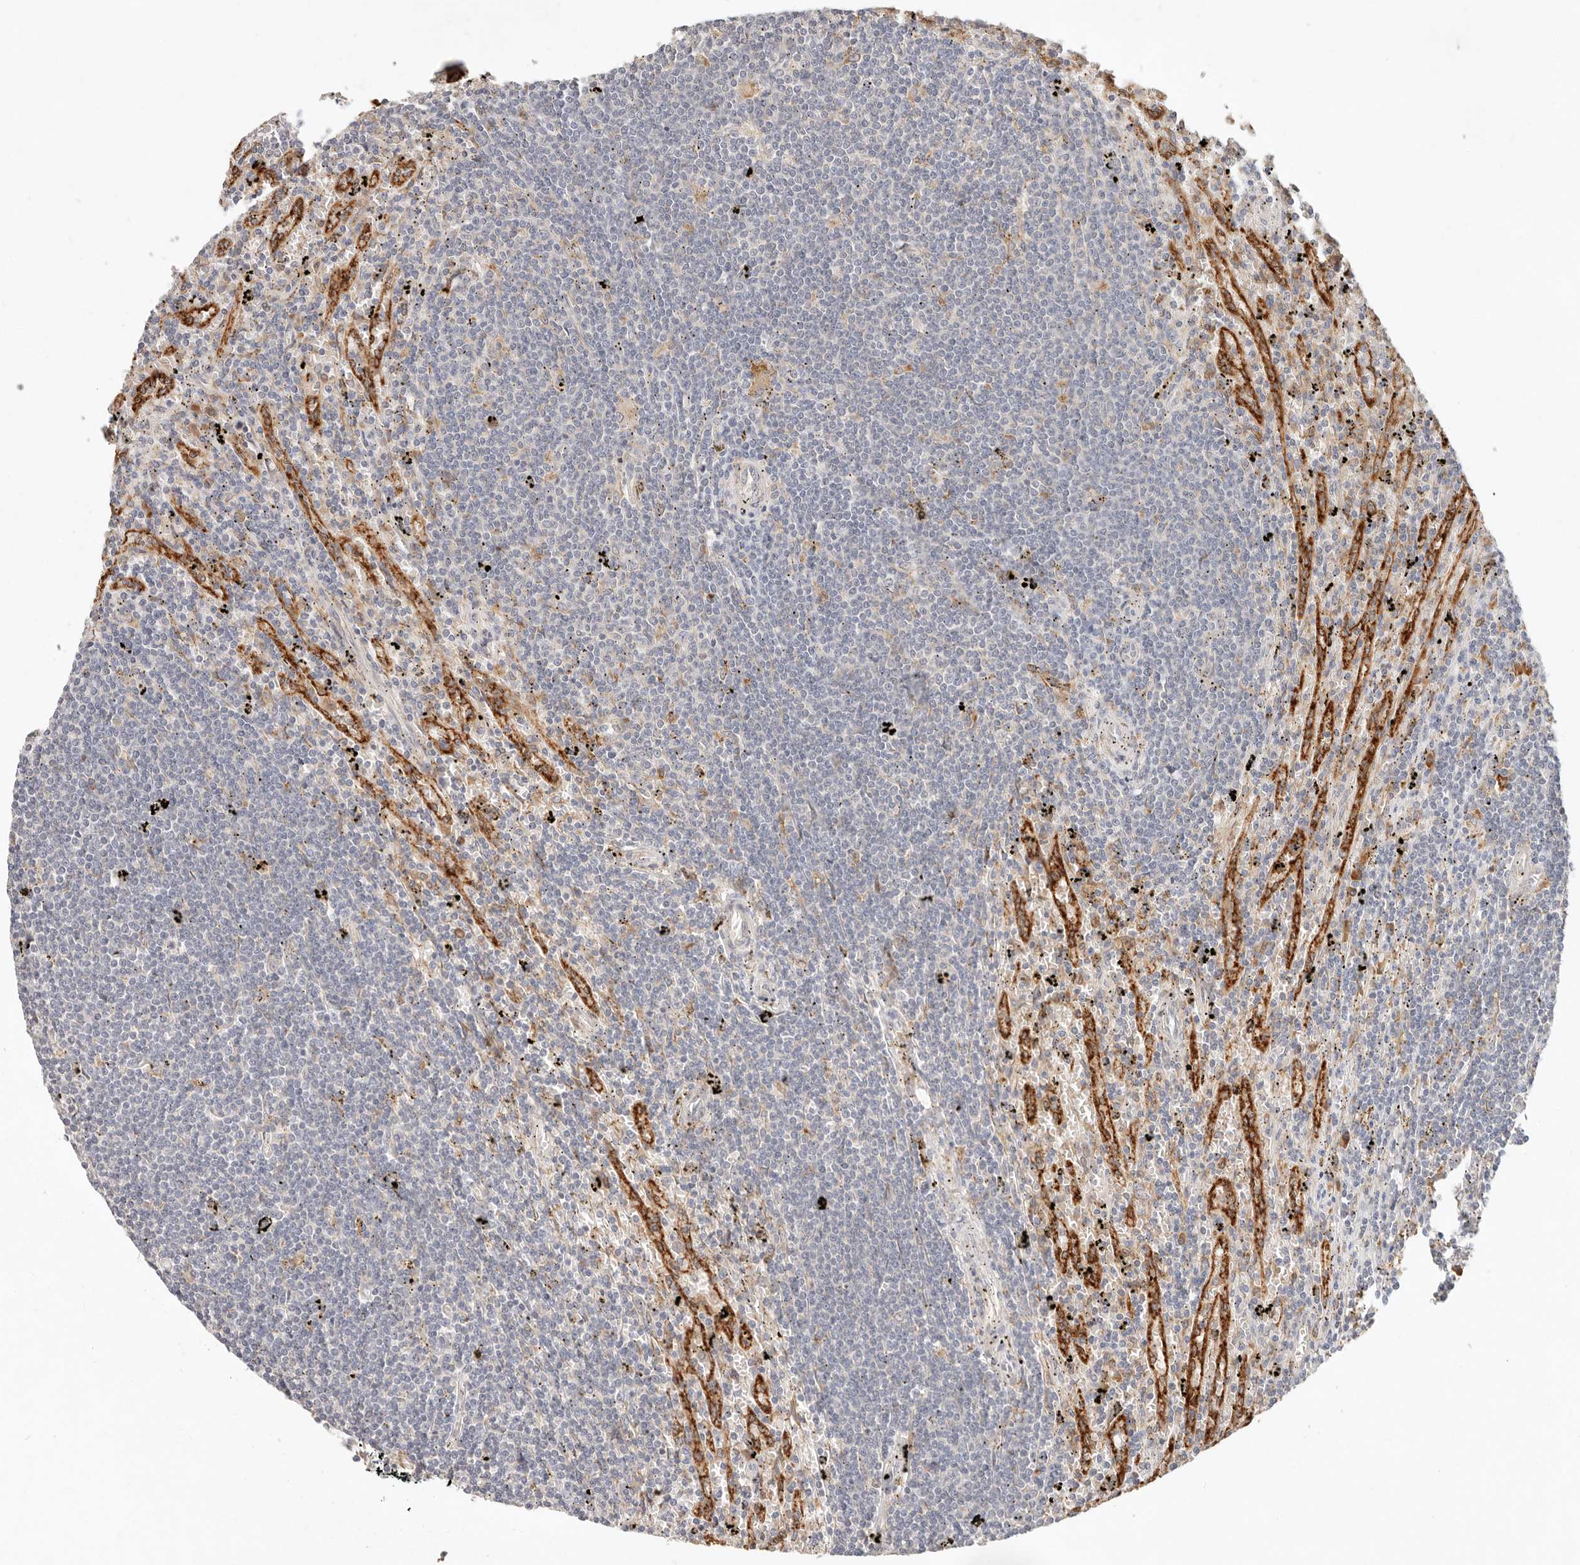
{"staining": {"intensity": "negative", "quantity": "none", "location": "none"}, "tissue": "lymphoma", "cell_type": "Tumor cells", "image_type": "cancer", "snomed": [{"axis": "morphology", "description": "Malignant lymphoma, non-Hodgkin's type, Low grade"}, {"axis": "topography", "description": "Spleen"}], "caption": "IHC micrograph of human lymphoma stained for a protein (brown), which reveals no staining in tumor cells. (Brightfield microscopy of DAB immunohistochemistry at high magnification).", "gene": "ARHGEF10L", "patient": {"sex": "male", "age": 76}}